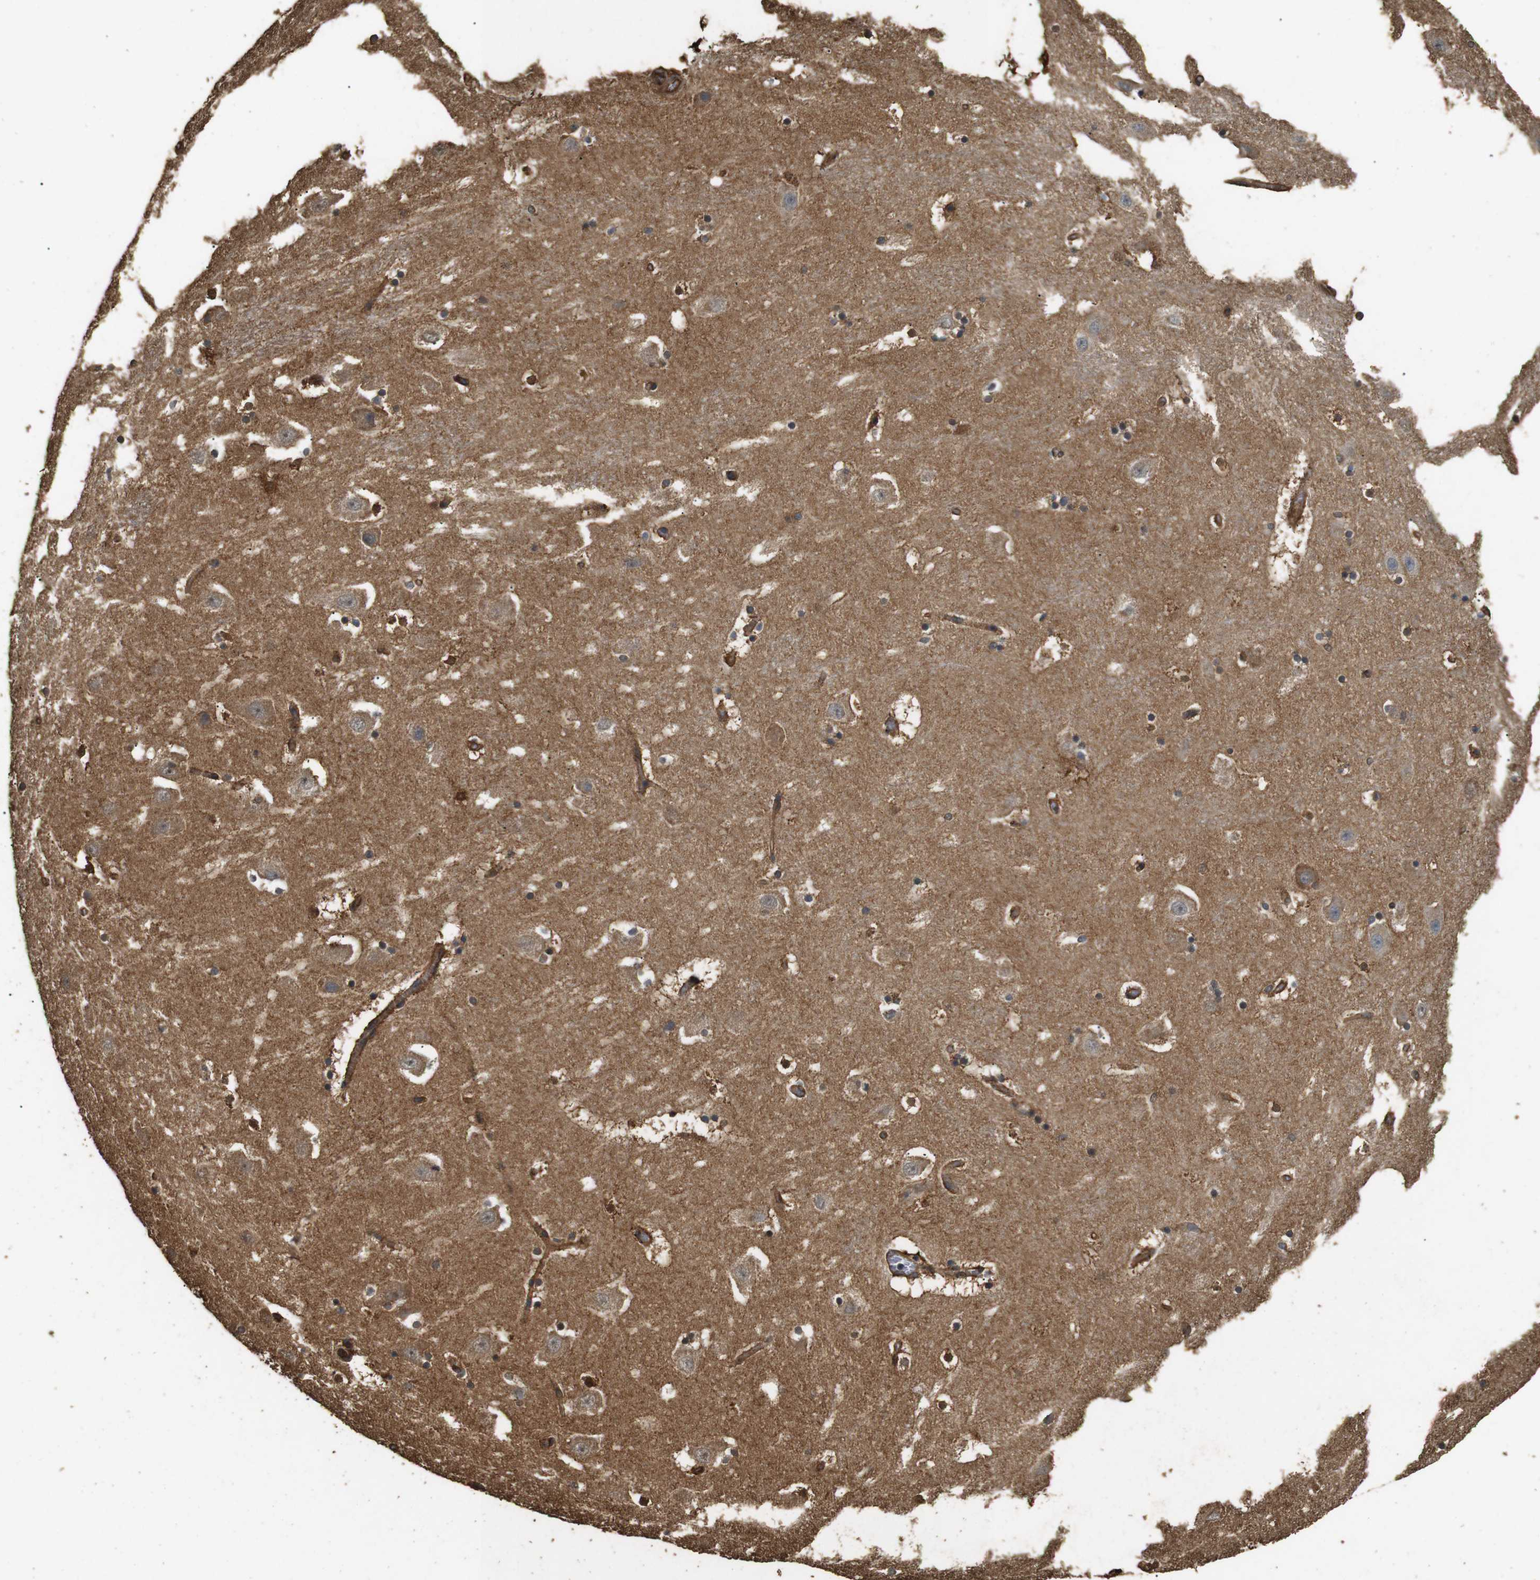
{"staining": {"intensity": "moderate", "quantity": "25%-75%", "location": "cytoplasmic/membranous,nuclear"}, "tissue": "hippocampus", "cell_type": "Glial cells", "image_type": "normal", "snomed": [{"axis": "morphology", "description": "Normal tissue, NOS"}, {"axis": "topography", "description": "Hippocampus"}], "caption": "Approximately 25%-75% of glial cells in benign hippocampus reveal moderate cytoplasmic/membranous,nuclear protein positivity as visualized by brown immunohistochemical staining.", "gene": "CNPY4", "patient": {"sex": "male", "age": 45}}